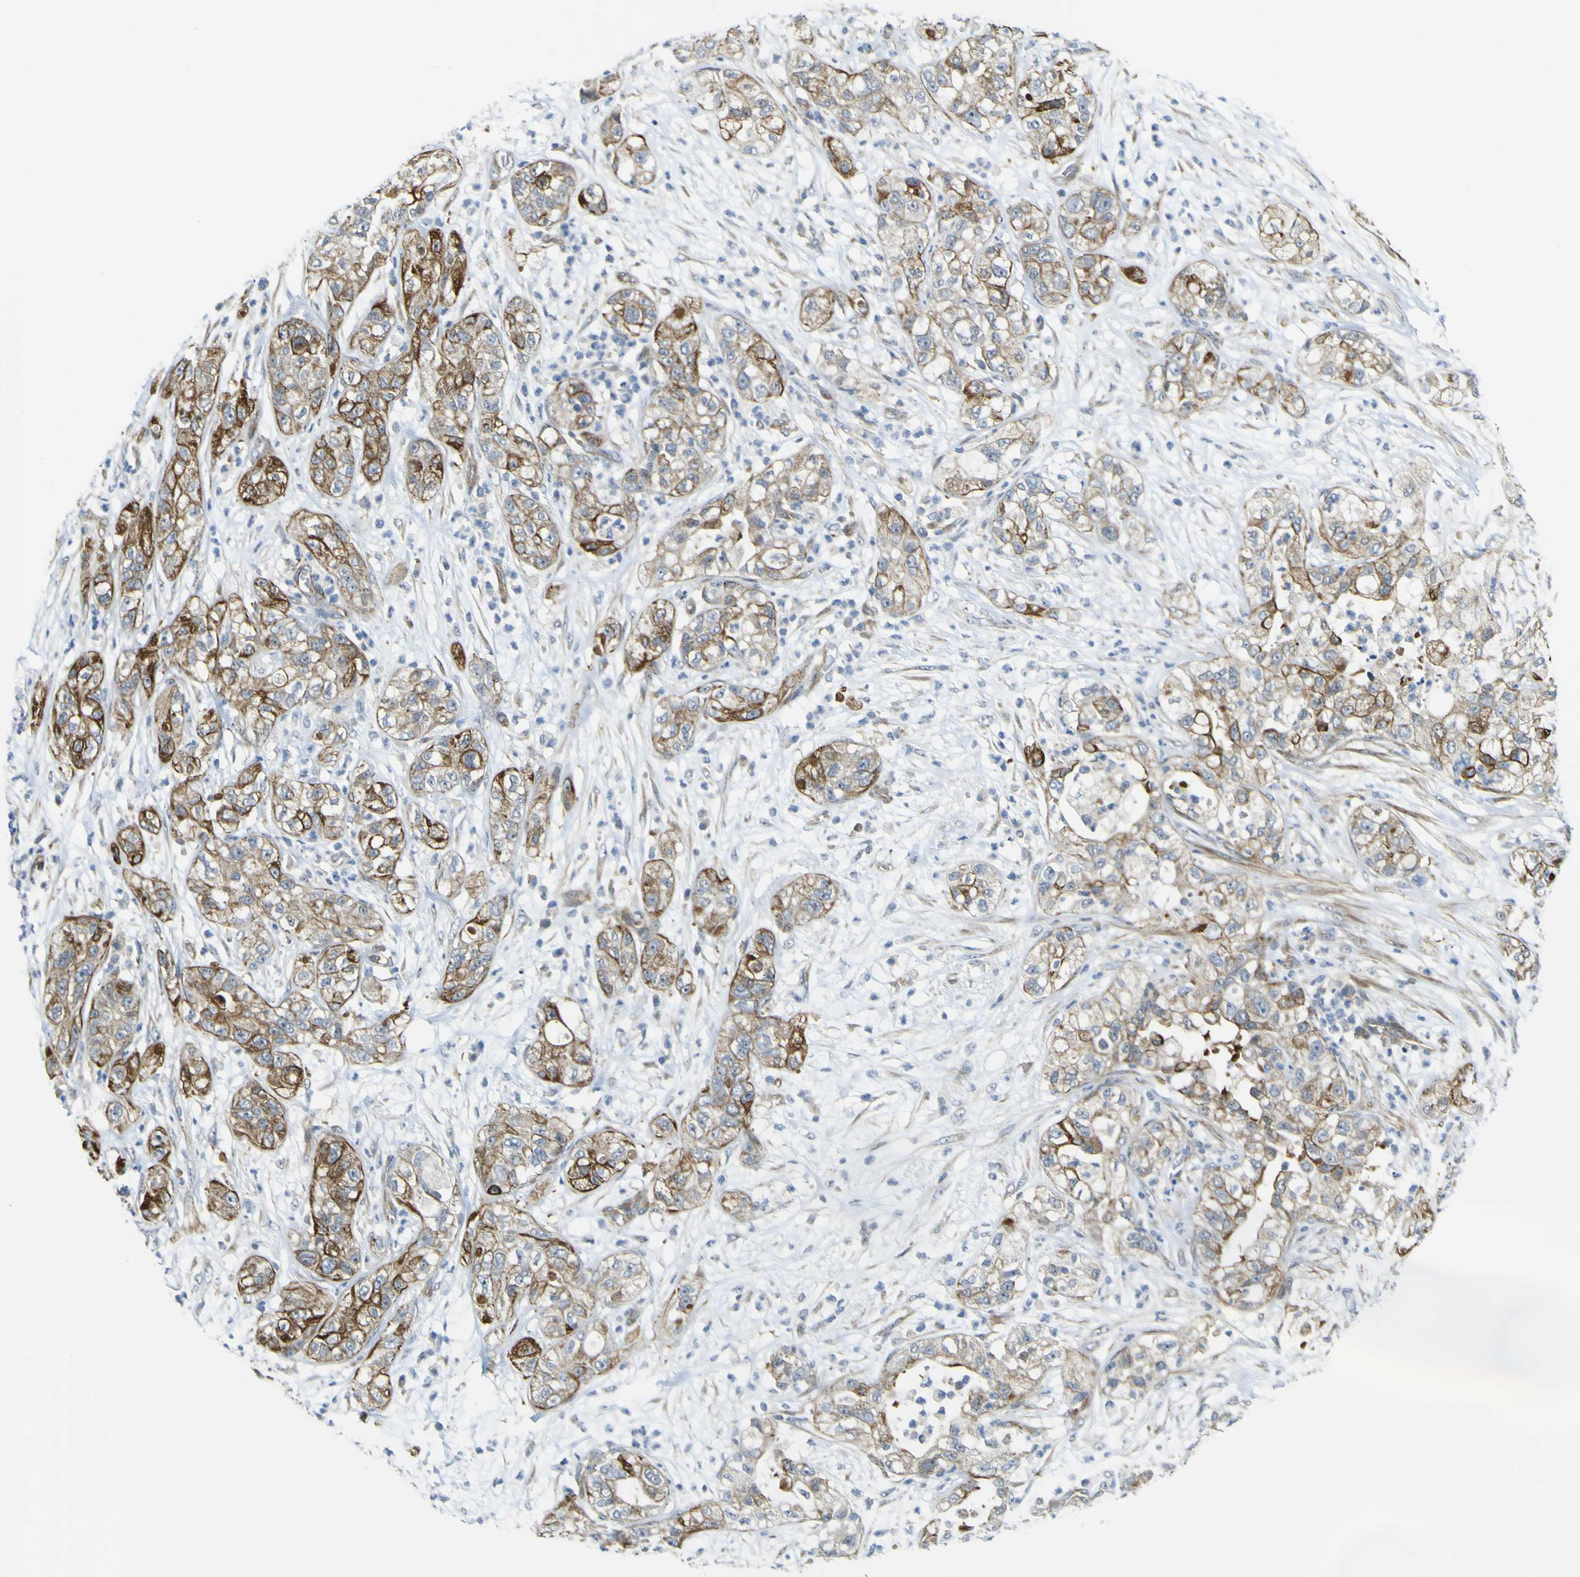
{"staining": {"intensity": "strong", "quantity": ">75%", "location": "cytoplasmic/membranous"}, "tissue": "pancreatic cancer", "cell_type": "Tumor cells", "image_type": "cancer", "snomed": [{"axis": "morphology", "description": "Adenocarcinoma, NOS"}, {"axis": "topography", "description": "Pancreas"}], "caption": "Tumor cells show strong cytoplasmic/membranous expression in about >75% of cells in pancreatic cancer (adenocarcinoma).", "gene": "KDM7A", "patient": {"sex": "female", "age": 78}}